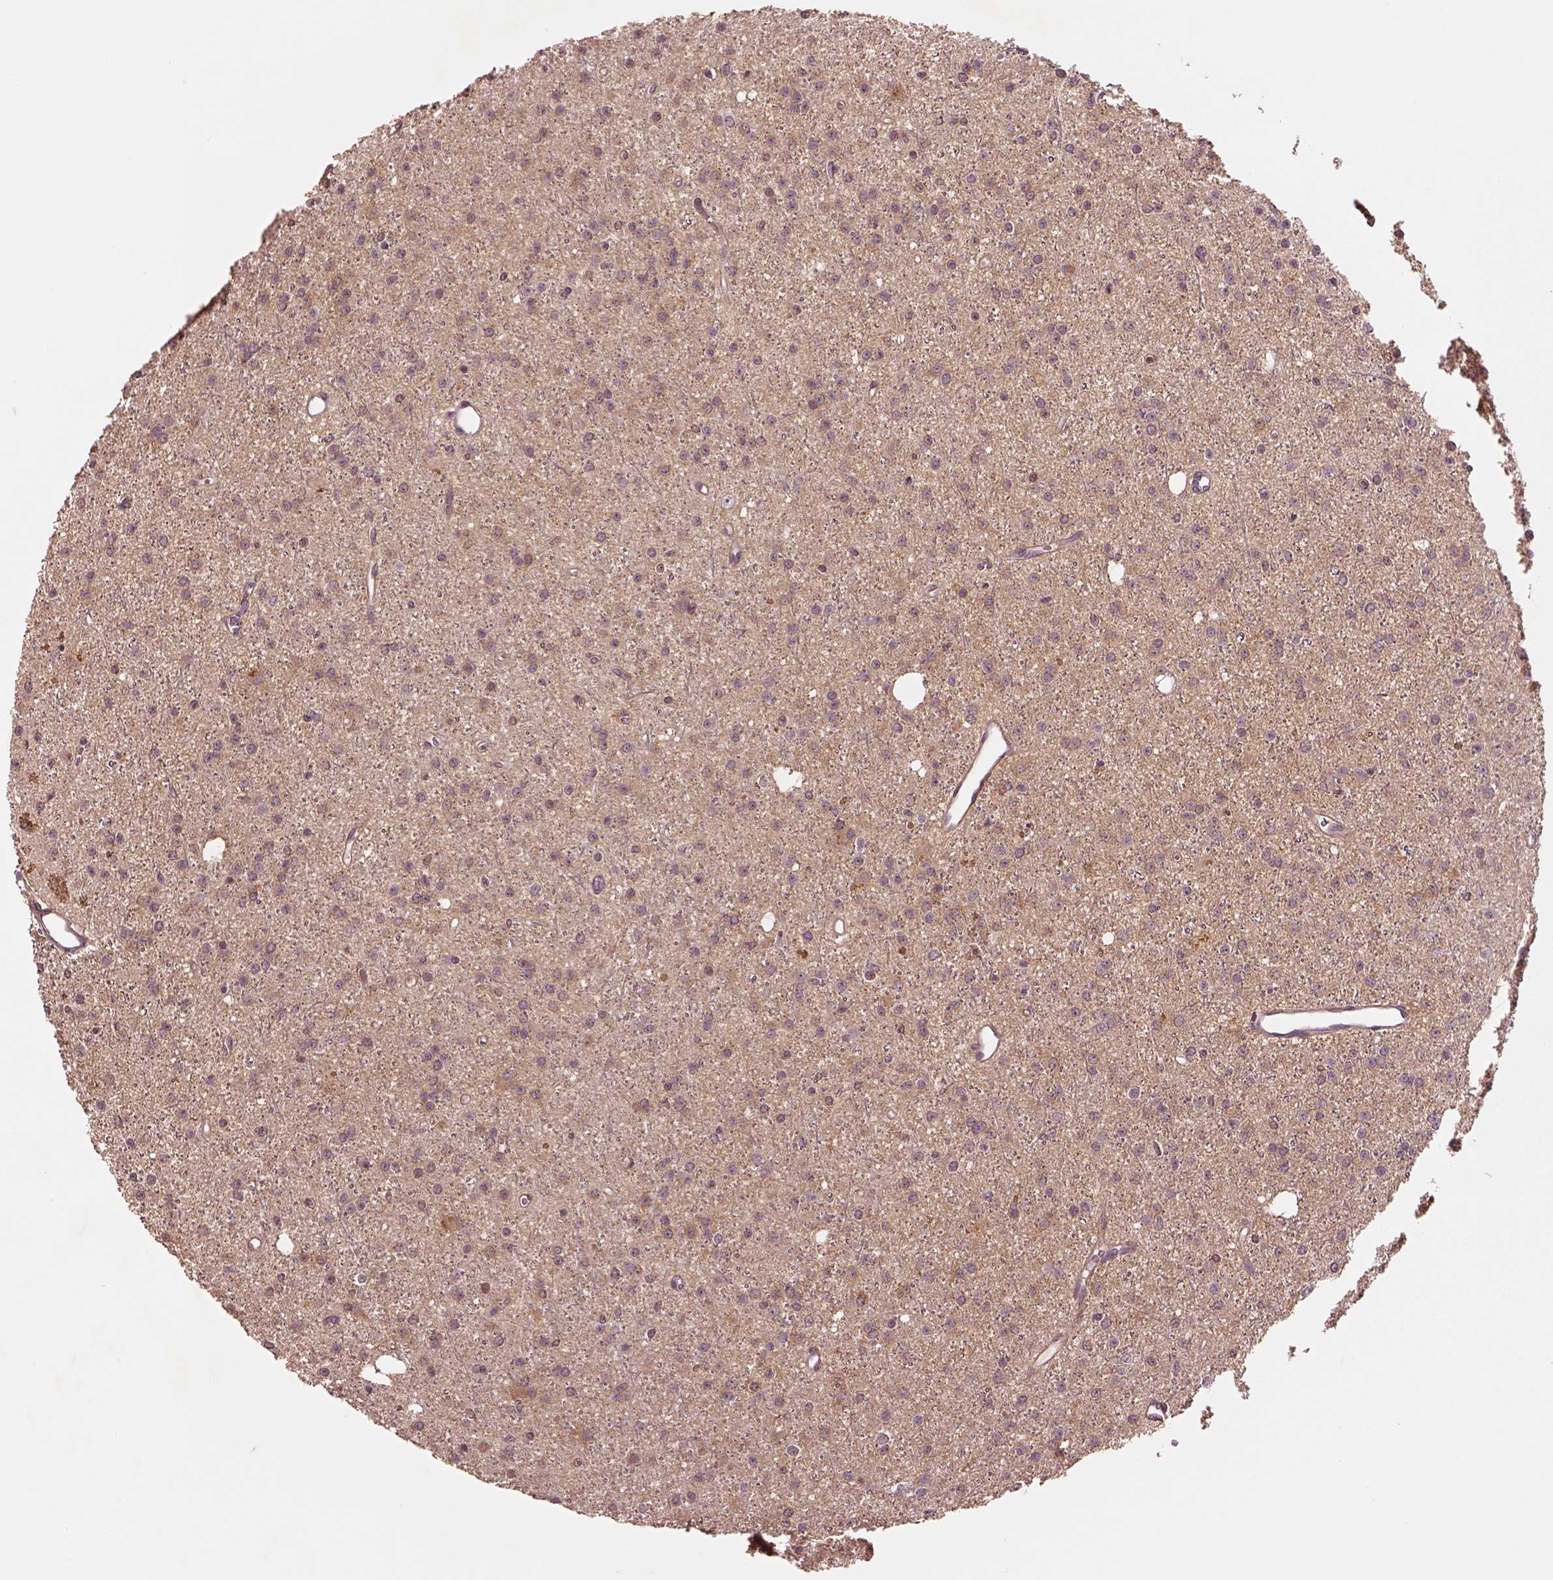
{"staining": {"intensity": "moderate", "quantity": ">75%", "location": "cytoplasmic/membranous"}, "tissue": "glioma", "cell_type": "Tumor cells", "image_type": "cancer", "snomed": [{"axis": "morphology", "description": "Glioma, malignant, Low grade"}, {"axis": "topography", "description": "Brain"}], "caption": "Approximately >75% of tumor cells in human glioma exhibit moderate cytoplasmic/membranous protein staining as visualized by brown immunohistochemical staining.", "gene": "MTHFS", "patient": {"sex": "male", "age": 27}}